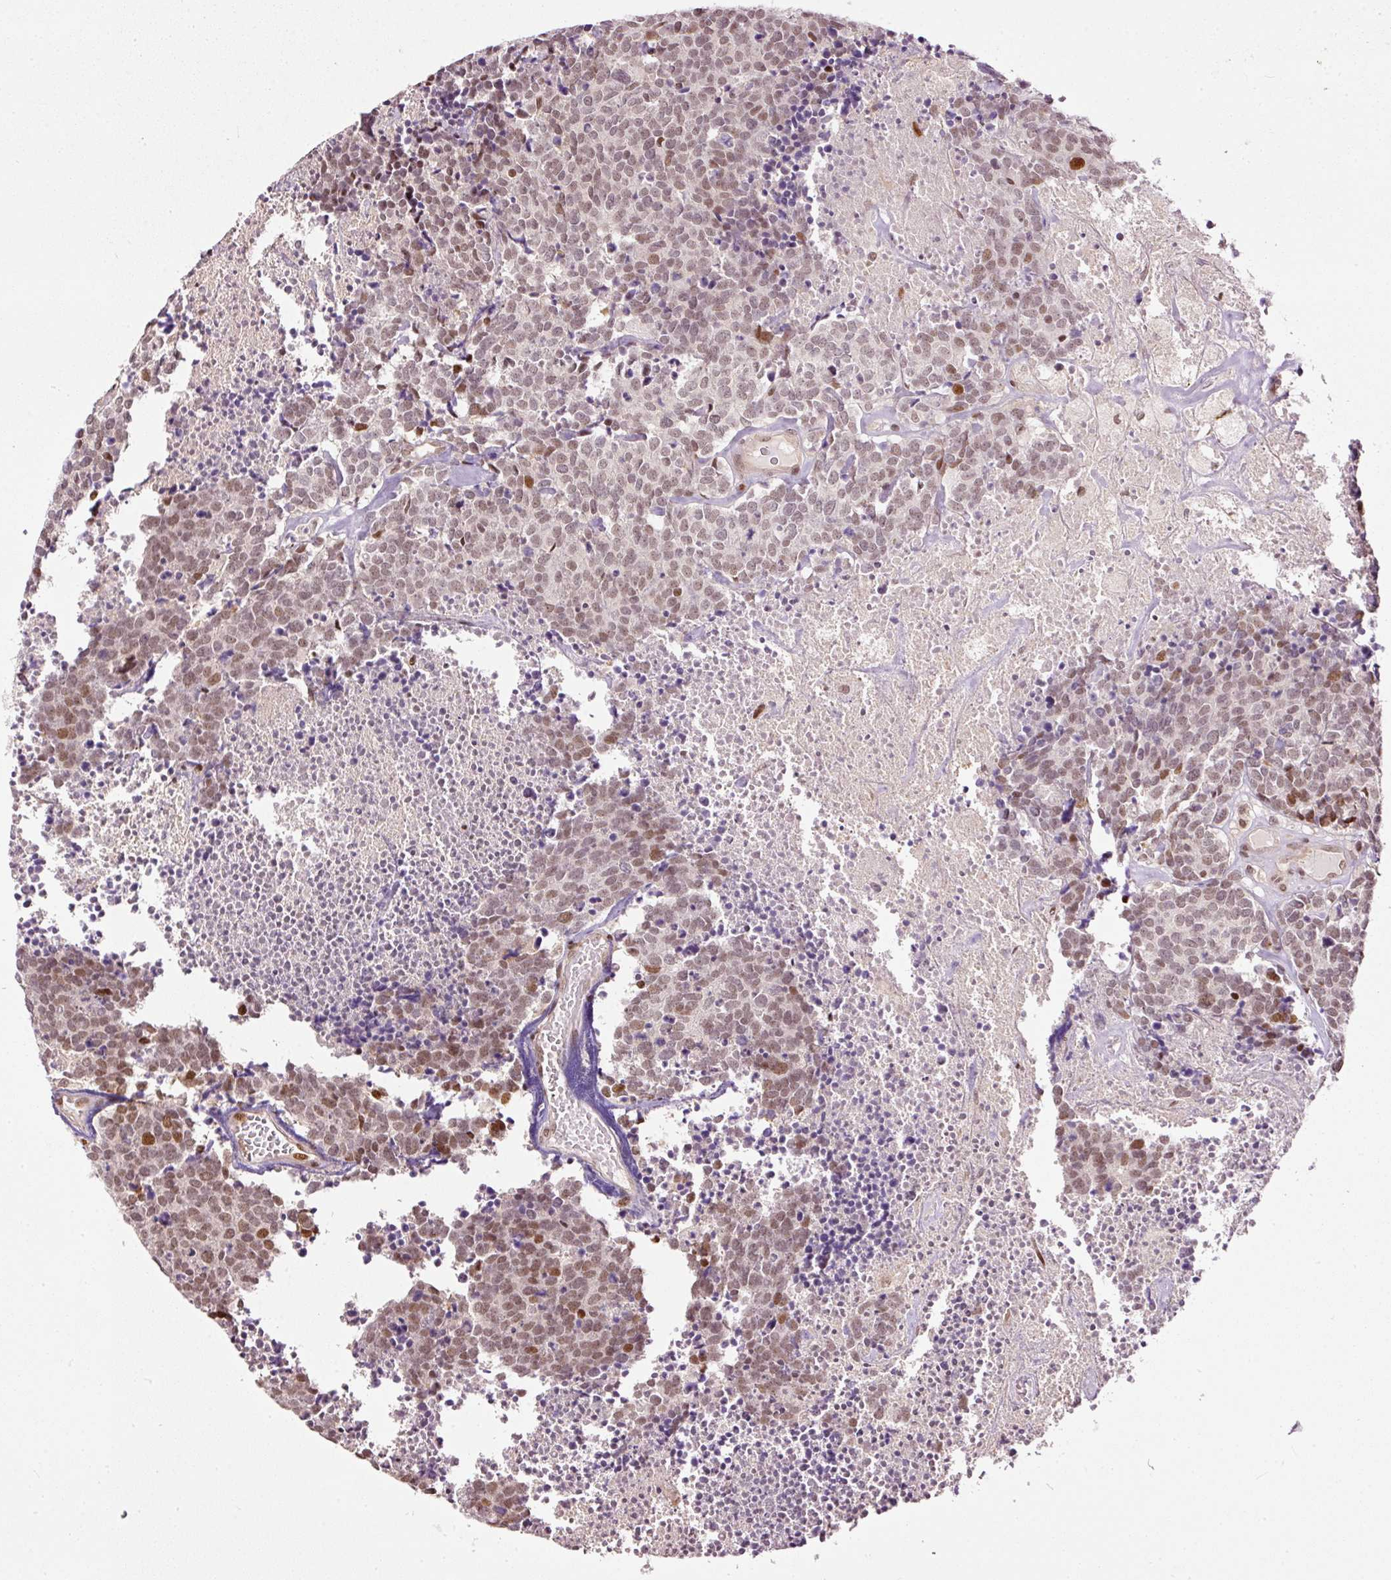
{"staining": {"intensity": "moderate", "quantity": "25%-75%", "location": "nuclear"}, "tissue": "carcinoid", "cell_type": "Tumor cells", "image_type": "cancer", "snomed": [{"axis": "morphology", "description": "Carcinoid, malignant, NOS"}, {"axis": "topography", "description": "Skin"}], "caption": "Approximately 25%-75% of tumor cells in human malignant carcinoid reveal moderate nuclear protein staining as visualized by brown immunohistochemical staining.", "gene": "ZNF778", "patient": {"sex": "female", "age": 79}}